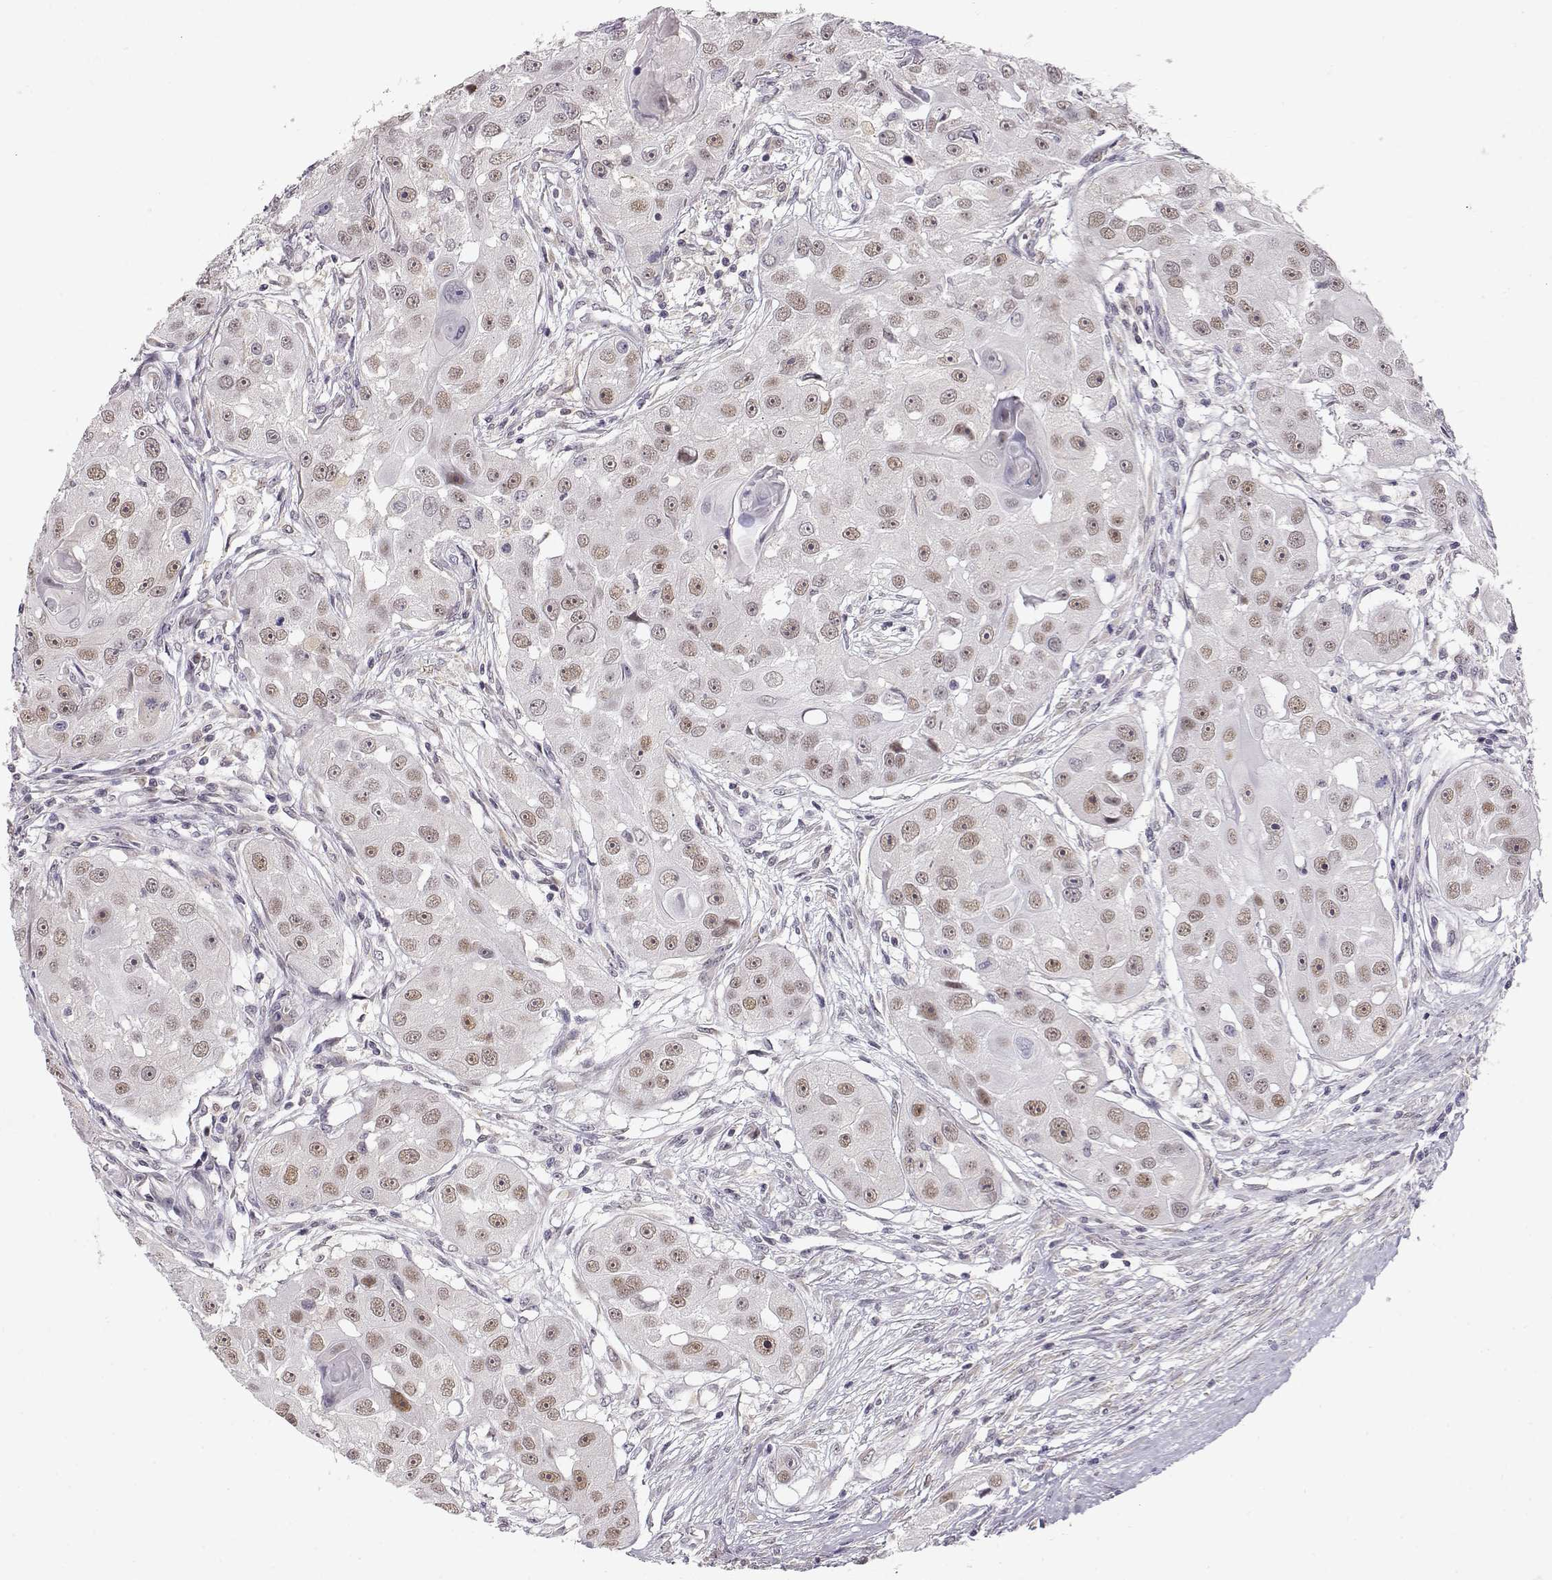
{"staining": {"intensity": "weak", "quantity": "25%-75%", "location": "nuclear"}, "tissue": "head and neck cancer", "cell_type": "Tumor cells", "image_type": "cancer", "snomed": [{"axis": "morphology", "description": "Squamous cell carcinoma, NOS"}, {"axis": "topography", "description": "Head-Neck"}], "caption": "Head and neck cancer (squamous cell carcinoma) was stained to show a protein in brown. There is low levels of weak nuclear positivity in approximately 25%-75% of tumor cells.", "gene": "TEPP", "patient": {"sex": "male", "age": 51}}